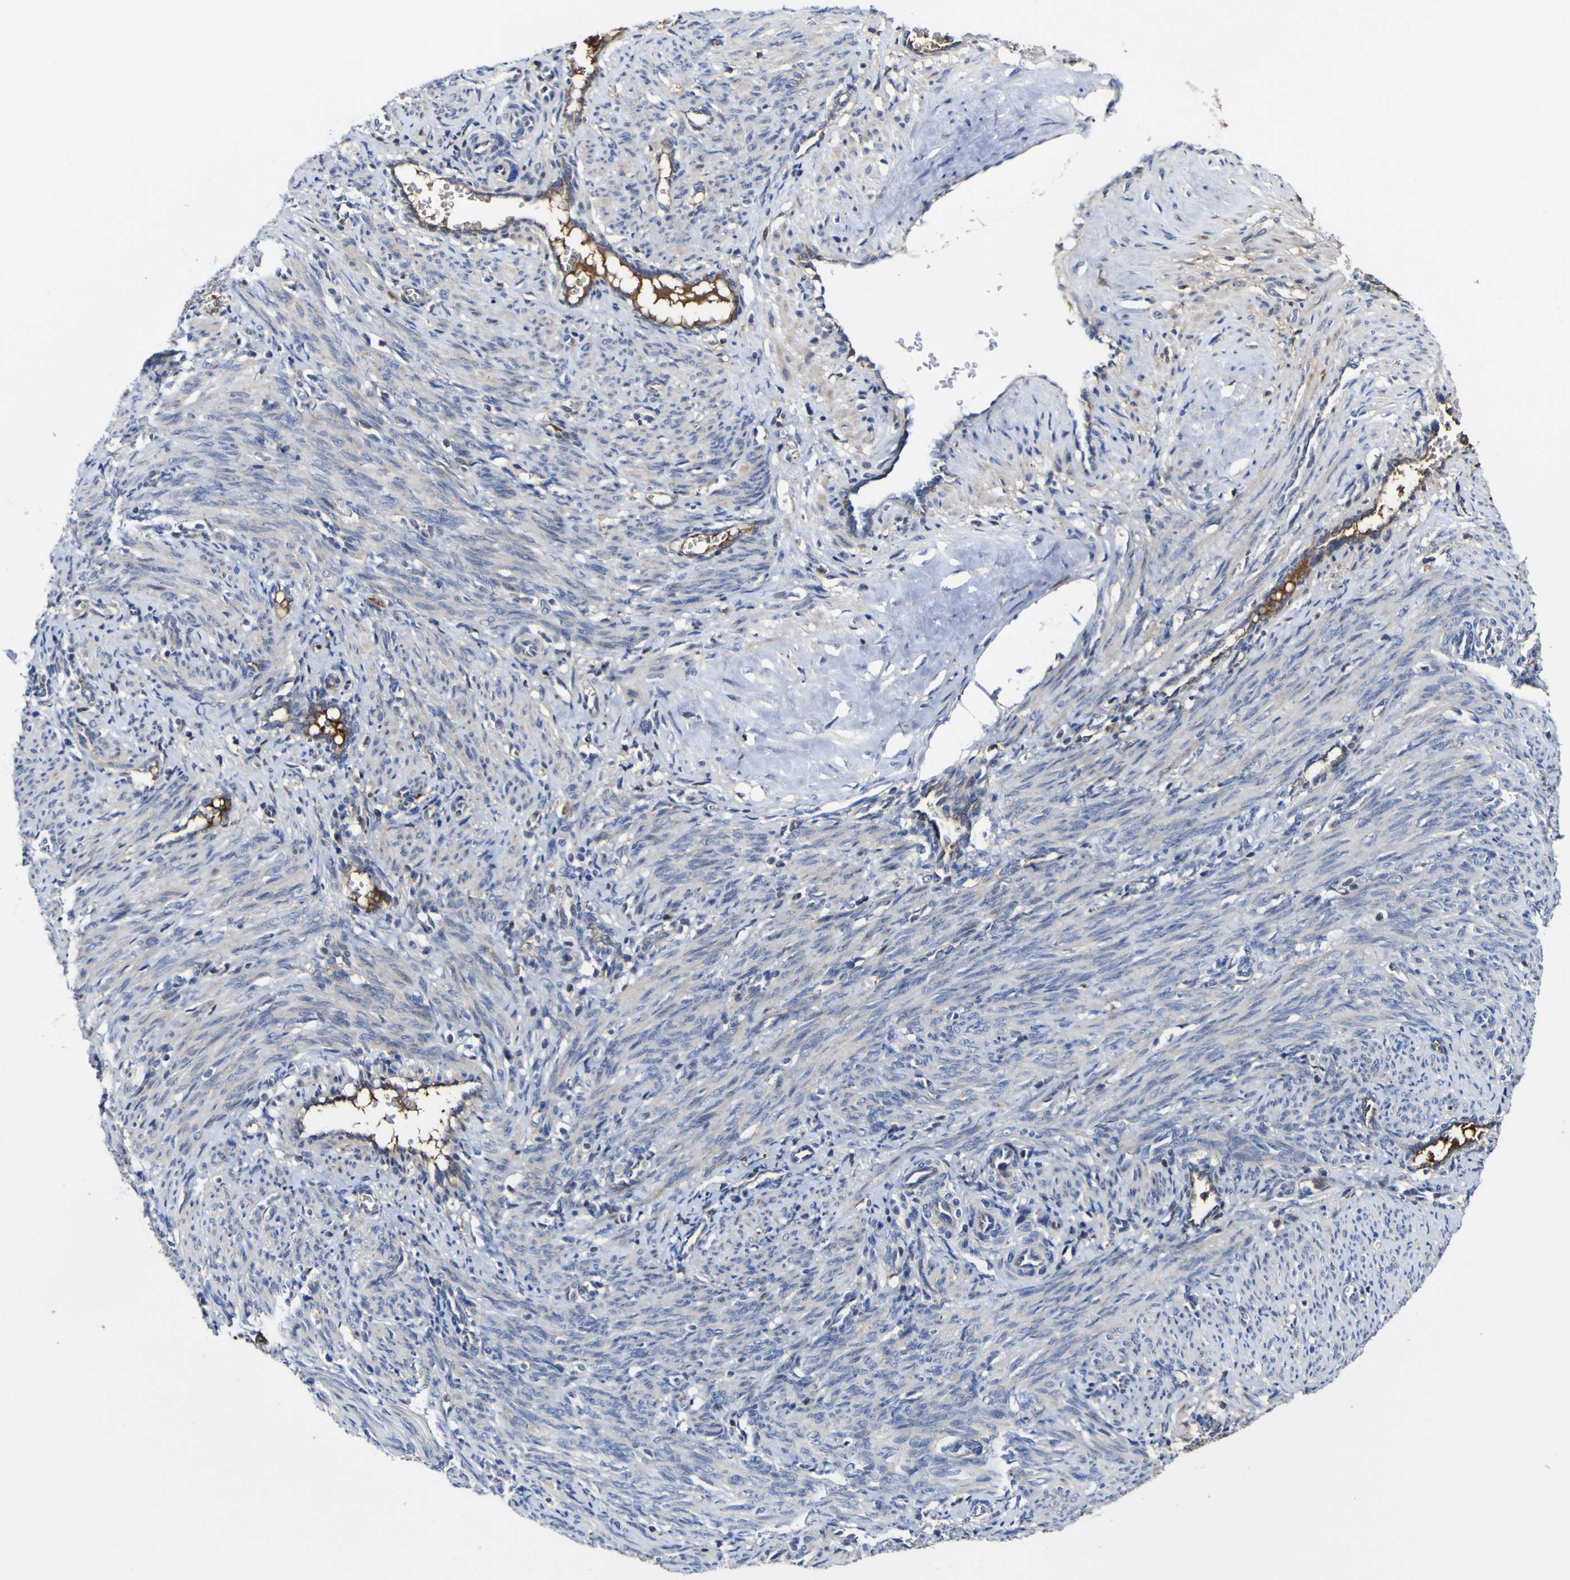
{"staining": {"intensity": "weak", "quantity": "25%-75%", "location": "cytoplasmic/membranous"}, "tissue": "smooth muscle", "cell_type": "Smooth muscle cells", "image_type": "normal", "snomed": [{"axis": "morphology", "description": "Normal tissue, NOS"}, {"axis": "topography", "description": "Endometrium"}], "caption": "Human smooth muscle stained for a protein (brown) reveals weak cytoplasmic/membranous positive expression in about 25%-75% of smooth muscle cells.", "gene": "CCDC90B", "patient": {"sex": "female", "age": 33}}